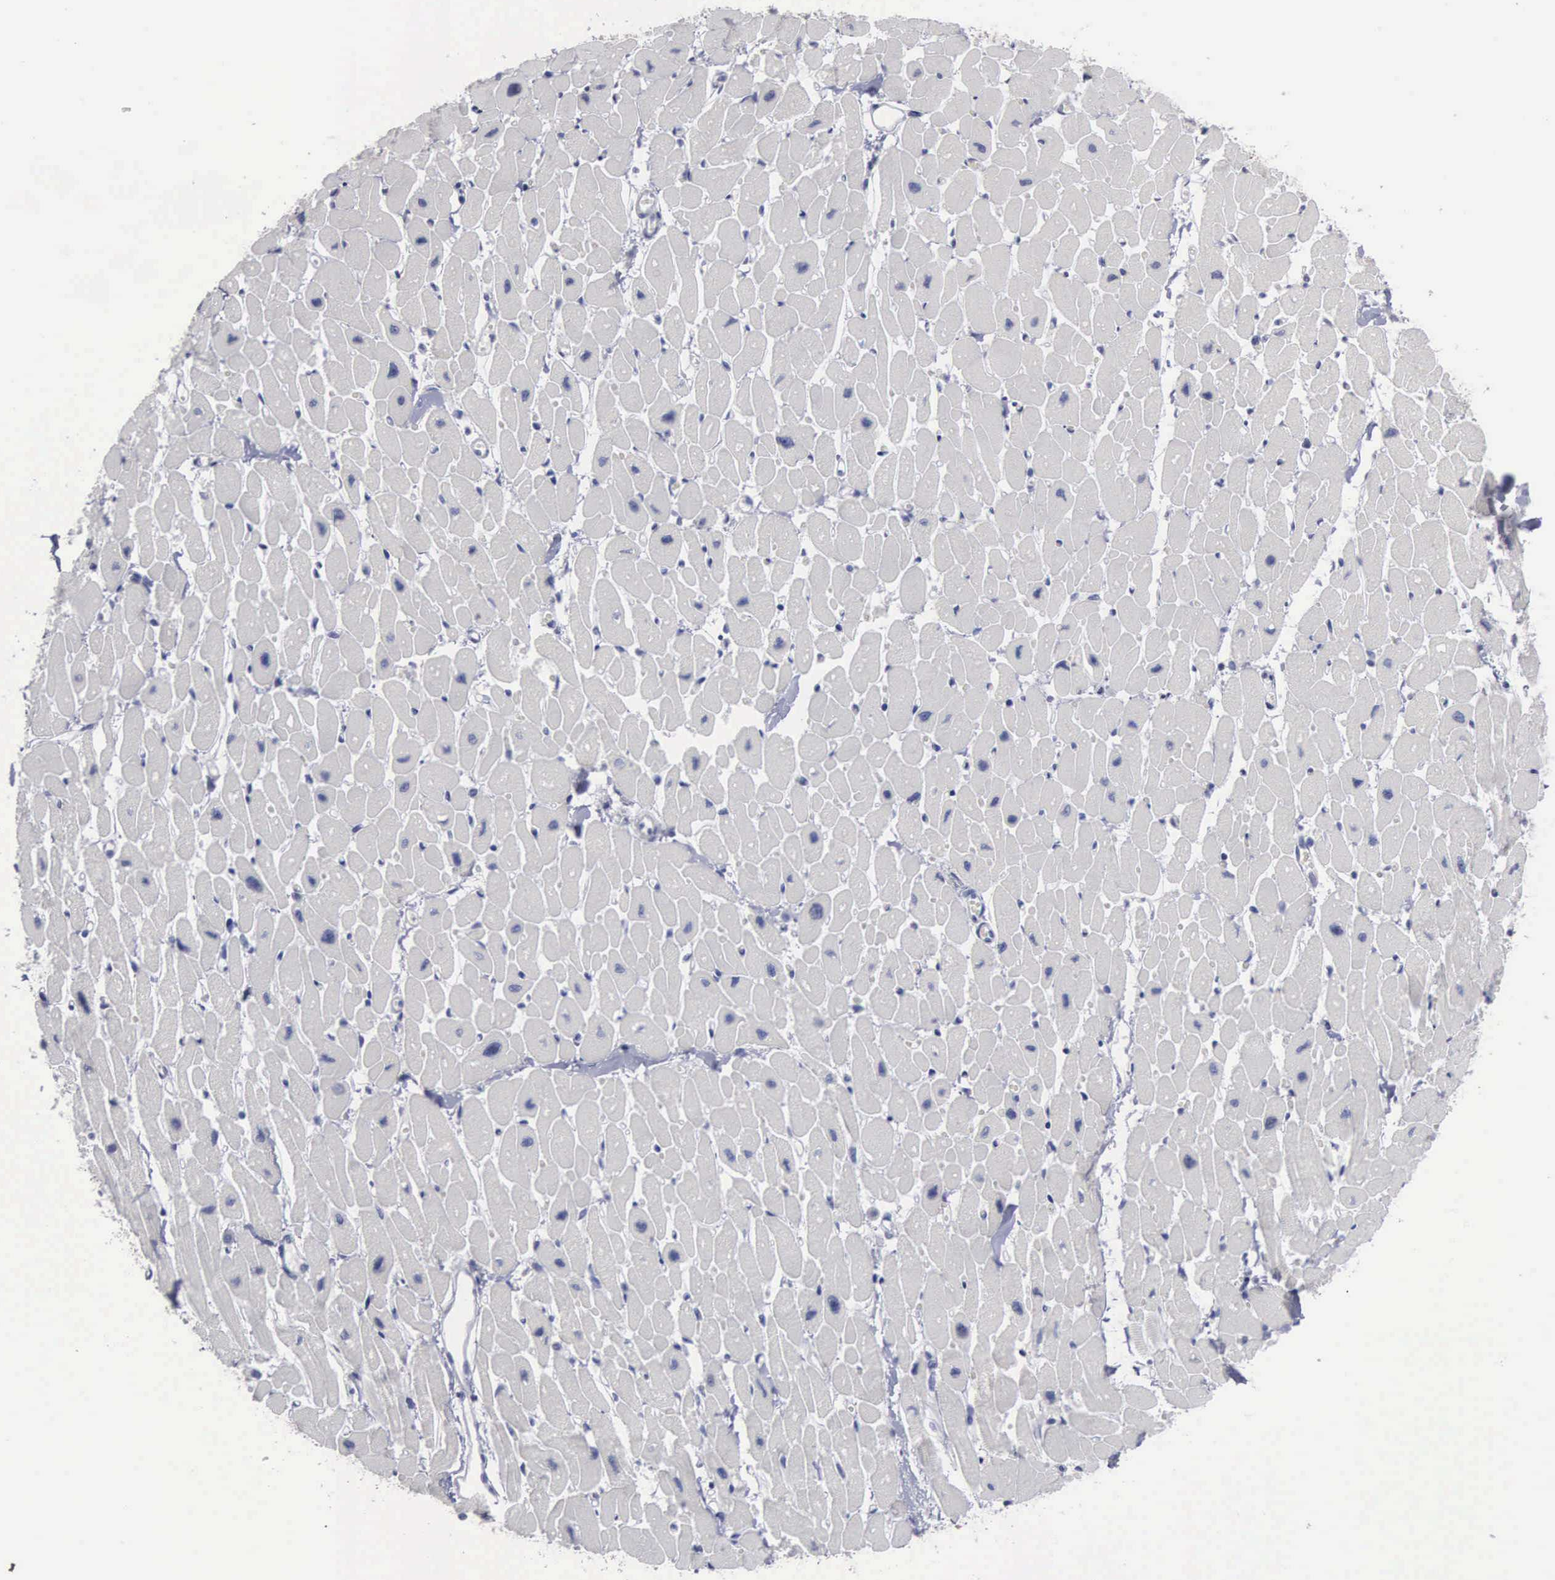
{"staining": {"intensity": "negative", "quantity": "none", "location": "none"}, "tissue": "heart muscle", "cell_type": "Cardiomyocytes", "image_type": "normal", "snomed": [{"axis": "morphology", "description": "Normal tissue, NOS"}, {"axis": "topography", "description": "Heart"}], "caption": "IHC photomicrograph of normal heart muscle stained for a protein (brown), which shows no staining in cardiomyocytes.", "gene": "UPB1", "patient": {"sex": "female", "age": 54}}